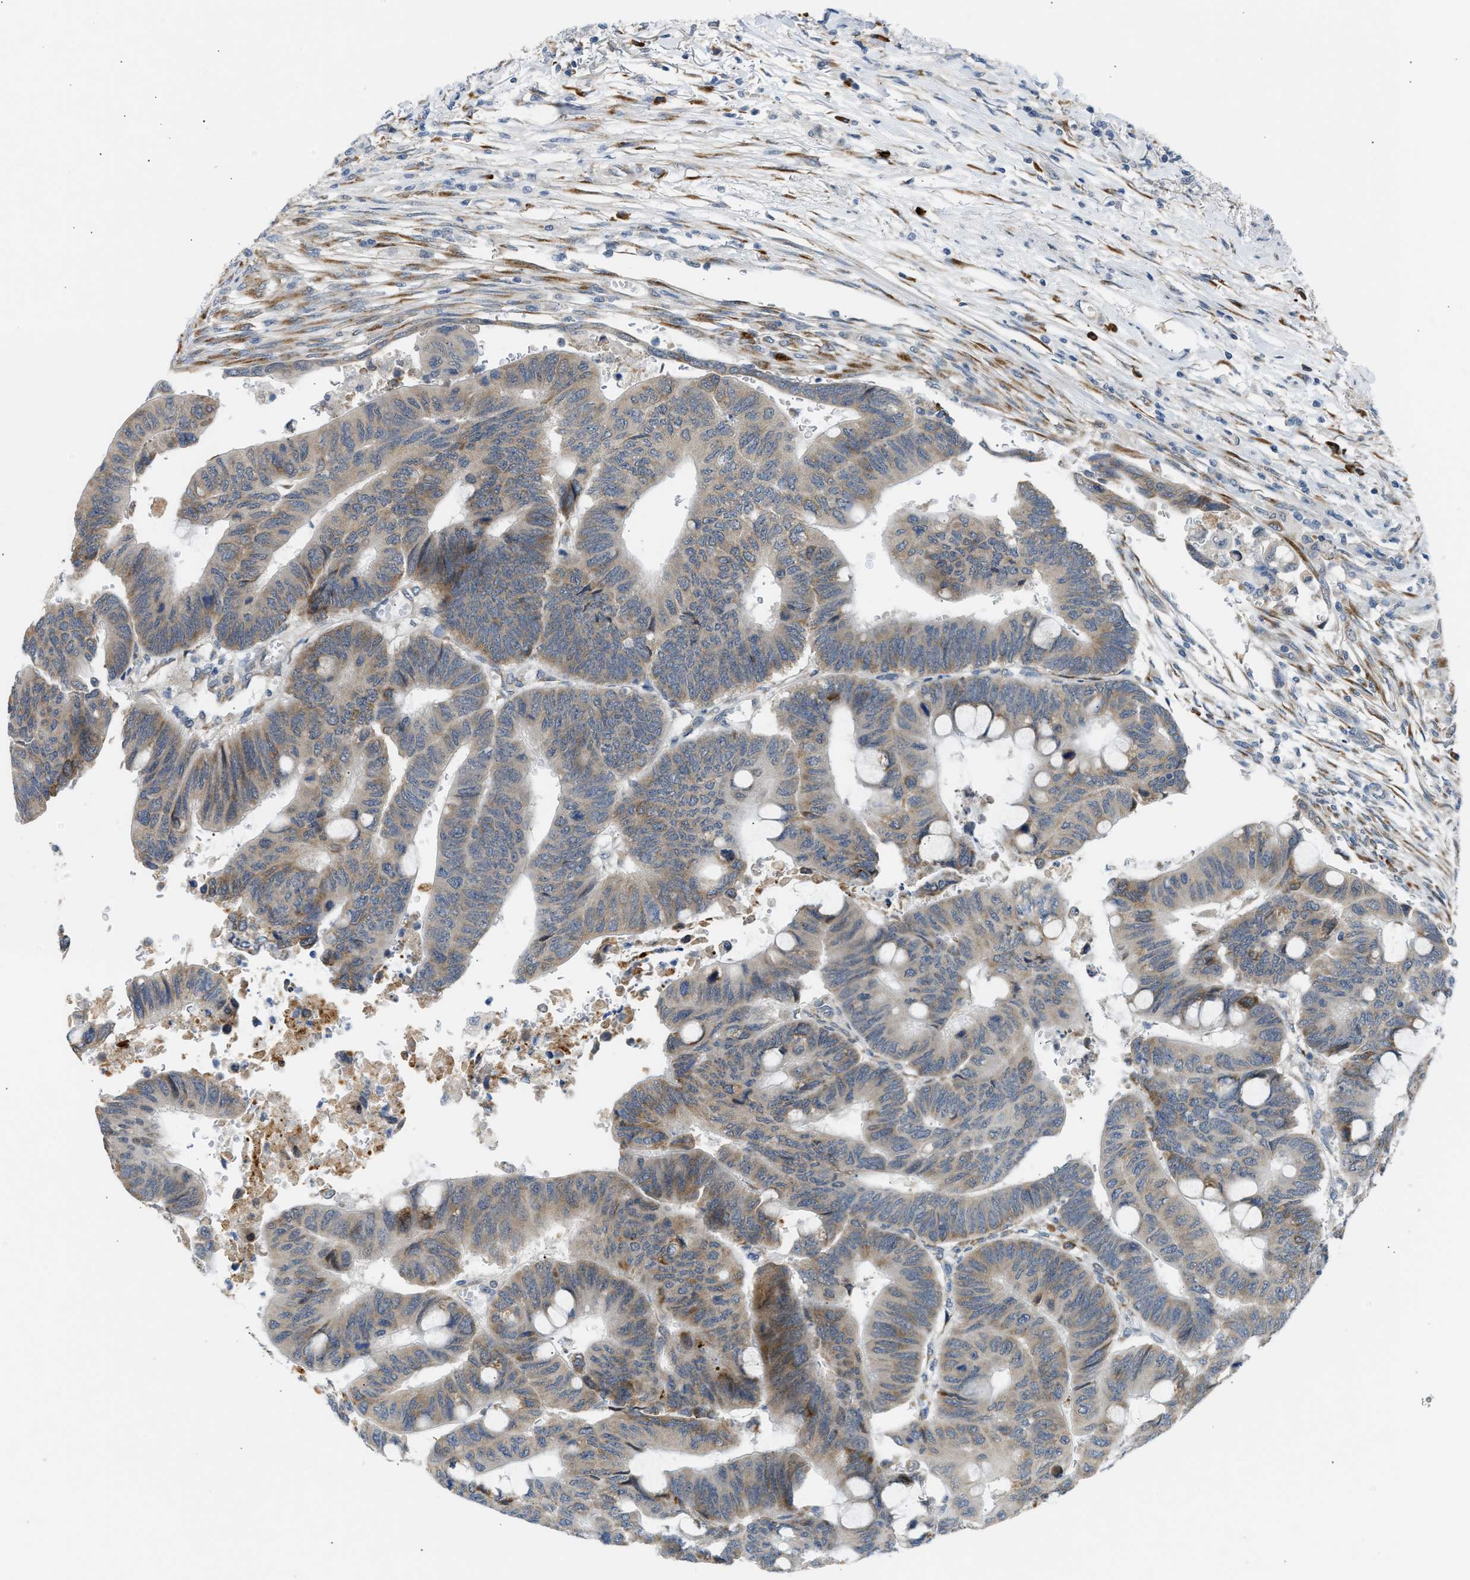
{"staining": {"intensity": "moderate", "quantity": "25%-75%", "location": "cytoplasmic/membranous"}, "tissue": "colorectal cancer", "cell_type": "Tumor cells", "image_type": "cancer", "snomed": [{"axis": "morphology", "description": "Normal tissue, NOS"}, {"axis": "morphology", "description": "Adenocarcinoma, NOS"}, {"axis": "topography", "description": "Rectum"}, {"axis": "topography", "description": "Peripheral nerve tissue"}], "caption": "Immunohistochemical staining of colorectal adenocarcinoma displays medium levels of moderate cytoplasmic/membranous protein positivity in approximately 25%-75% of tumor cells. (Stains: DAB in brown, nuclei in blue, Microscopy: brightfield microscopy at high magnification).", "gene": "KCNC2", "patient": {"sex": "male", "age": 92}}